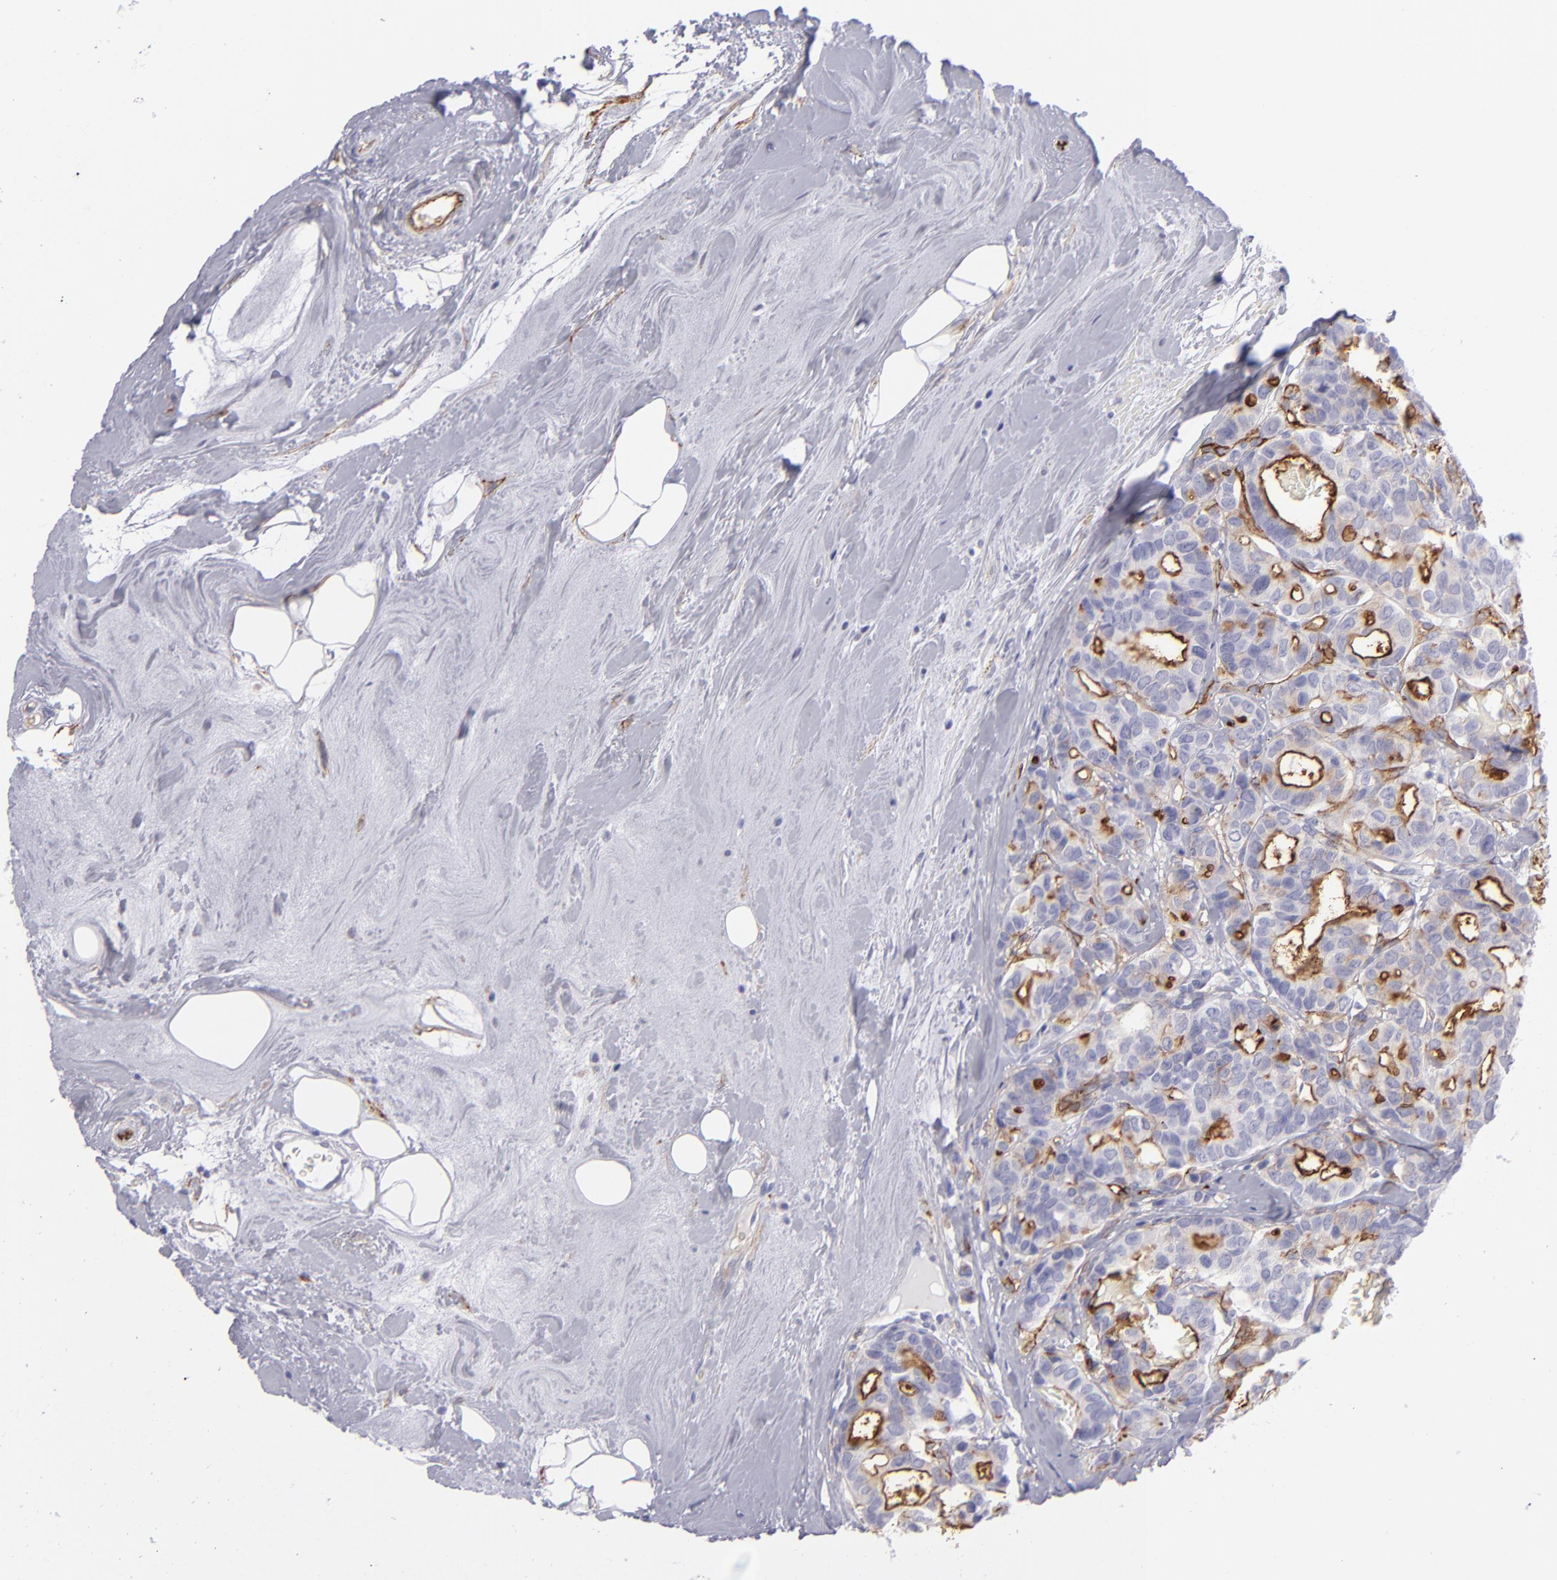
{"staining": {"intensity": "moderate", "quantity": "<25%", "location": "cytoplasmic/membranous"}, "tissue": "breast cancer", "cell_type": "Tumor cells", "image_type": "cancer", "snomed": [{"axis": "morphology", "description": "Duct carcinoma"}, {"axis": "topography", "description": "Breast"}], "caption": "Immunohistochemistry (IHC) of breast cancer displays low levels of moderate cytoplasmic/membranous positivity in about <25% of tumor cells. (DAB = brown stain, brightfield microscopy at high magnification).", "gene": "ACE", "patient": {"sex": "female", "age": 69}}